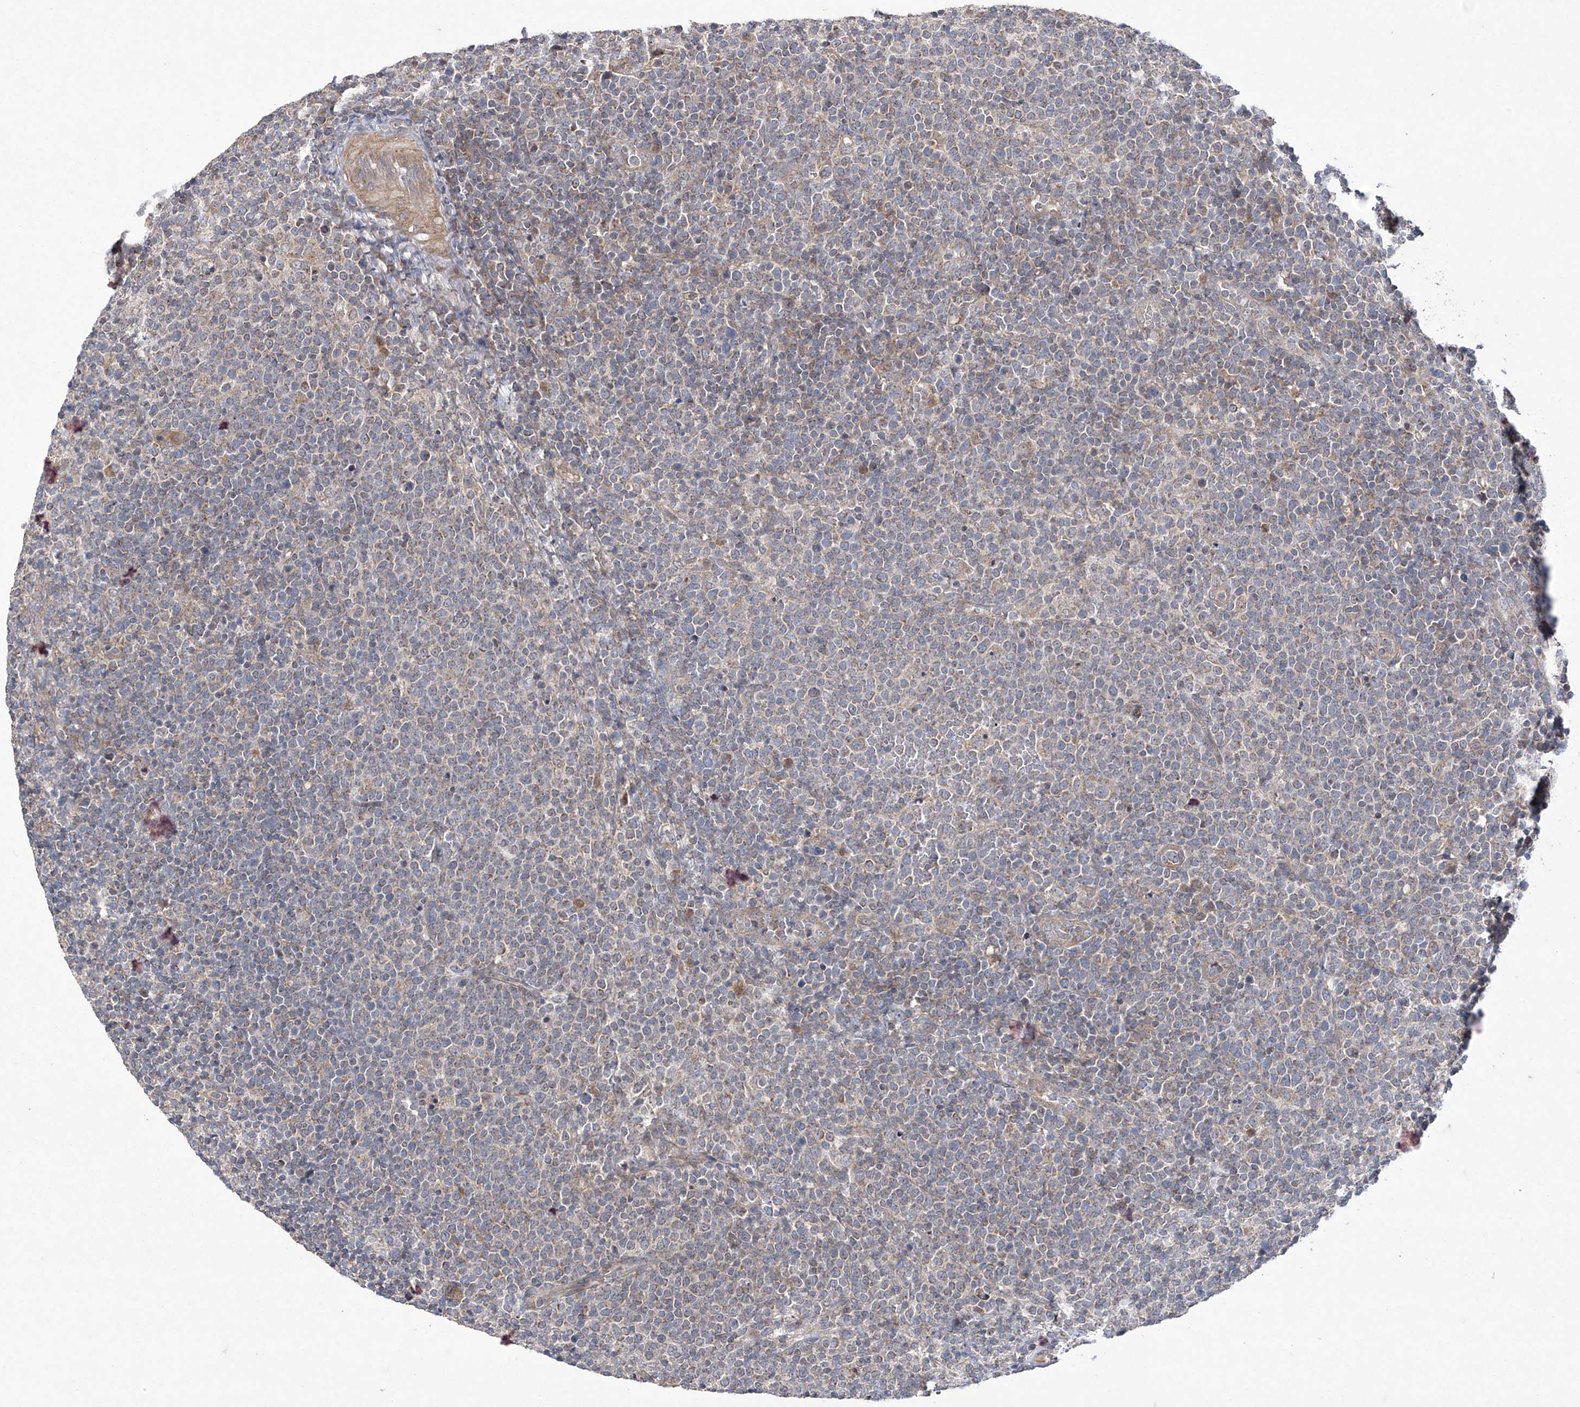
{"staining": {"intensity": "weak", "quantity": "<25%", "location": "cytoplasmic/membranous"}, "tissue": "lymphoma", "cell_type": "Tumor cells", "image_type": "cancer", "snomed": [{"axis": "morphology", "description": "Malignant lymphoma, non-Hodgkin's type, High grade"}, {"axis": "topography", "description": "Lymph node"}], "caption": "Immunohistochemistry of malignant lymphoma, non-Hodgkin's type (high-grade) reveals no positivity in tumor cells. (DAB (3,3'-diaminobenzidine) immunohistochemistry (IHC) with hematoxylin counter stain).", "gene": "TRIM60", "patient": {"sex": "male", "age": 61}}